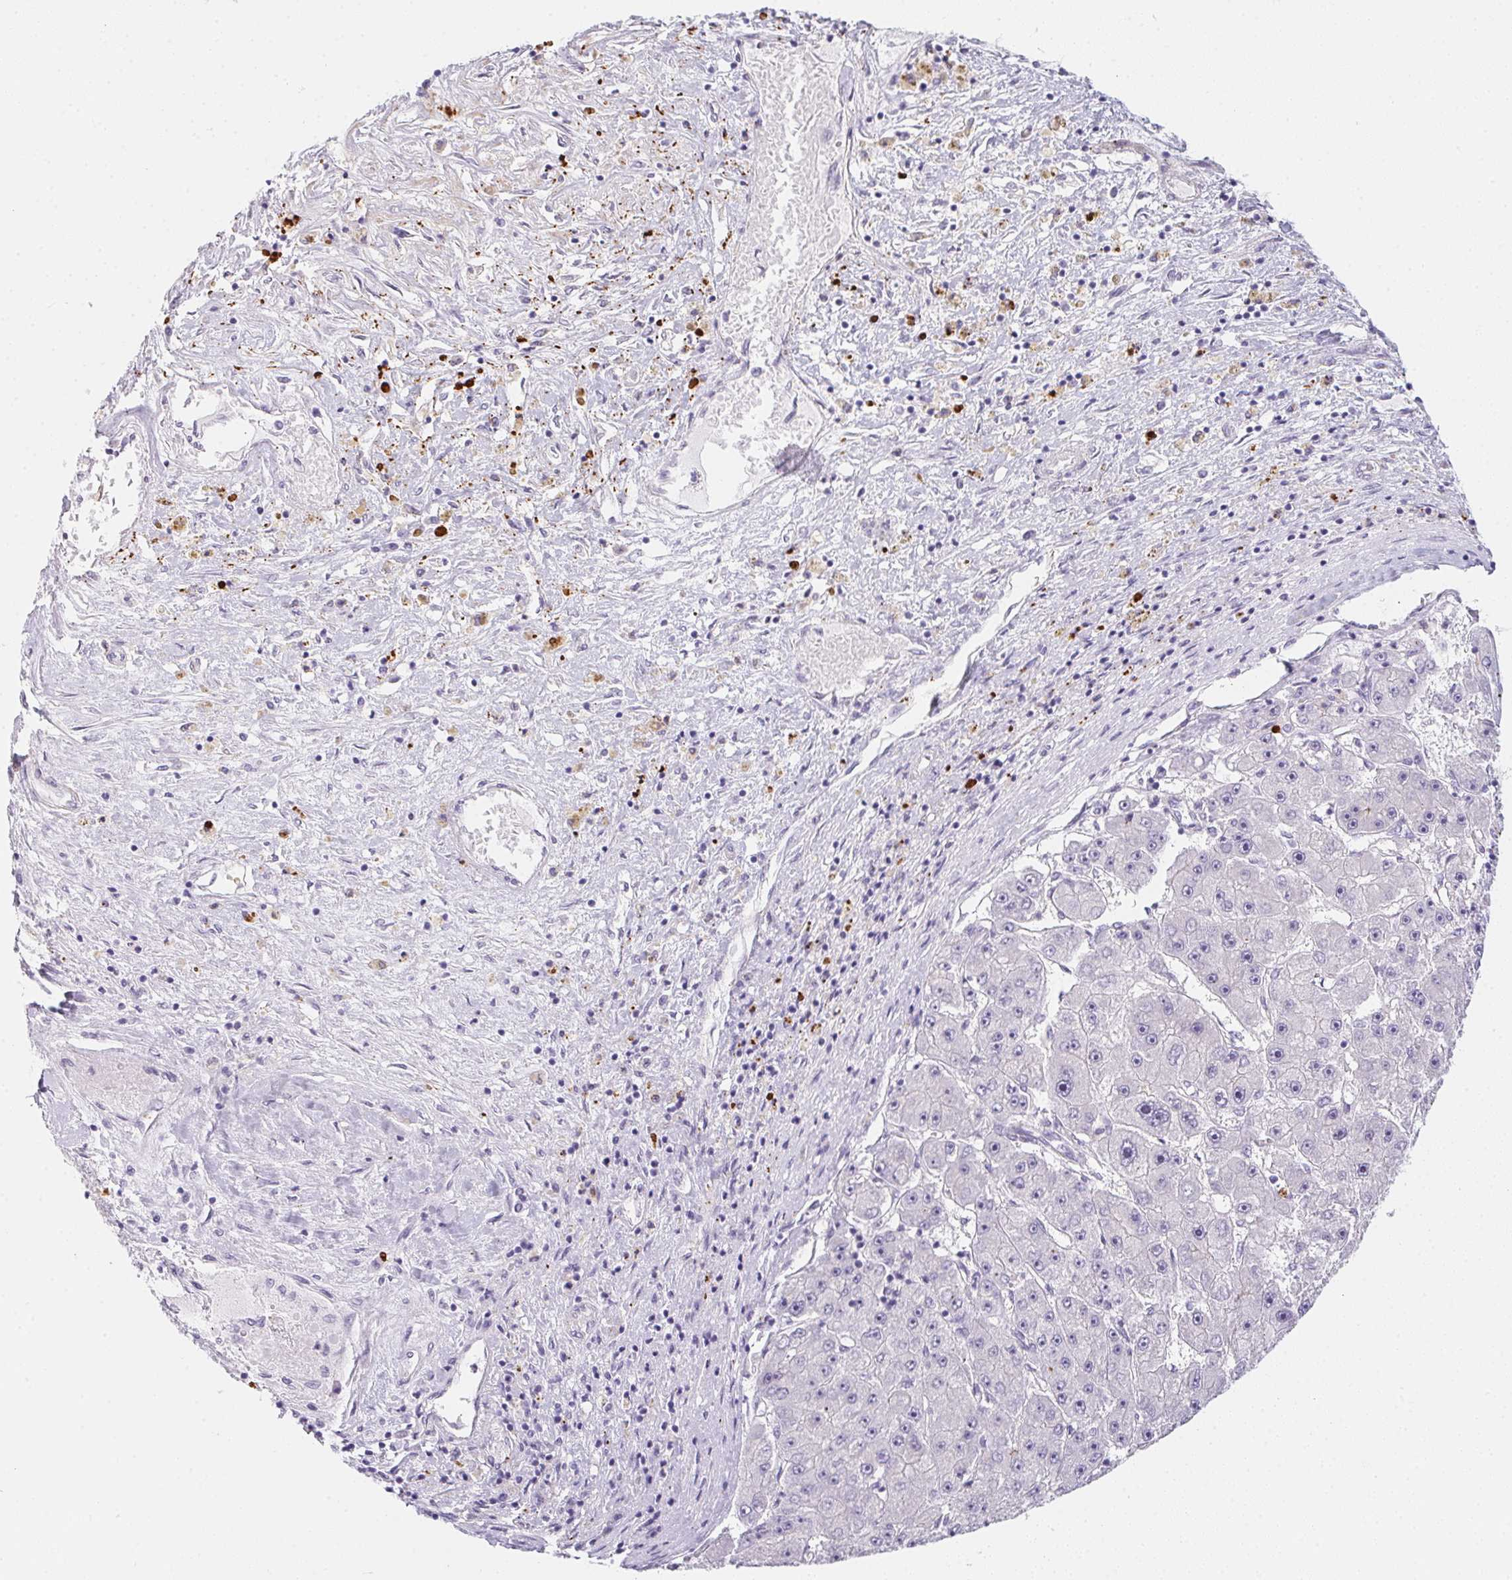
{"staining": {"intensity": "negative", "quantity": "none", "location": "none"}, "tissue": "liver cancer", "cell_type": "Tumor cells", "image_type": "cancer", "snomed": [{"axis": "morphology", "description": "Carcinoma, Hepatocellular, NOS"}, {"axis": "topography", "description": "Liver"}], "caption": "Human hepatocellular carcinoma (liver) stained for a protein using IHC shows no expression in tumor cells.", "gene": "MYL4", "patient": {"sex": "female", "age": 61}}